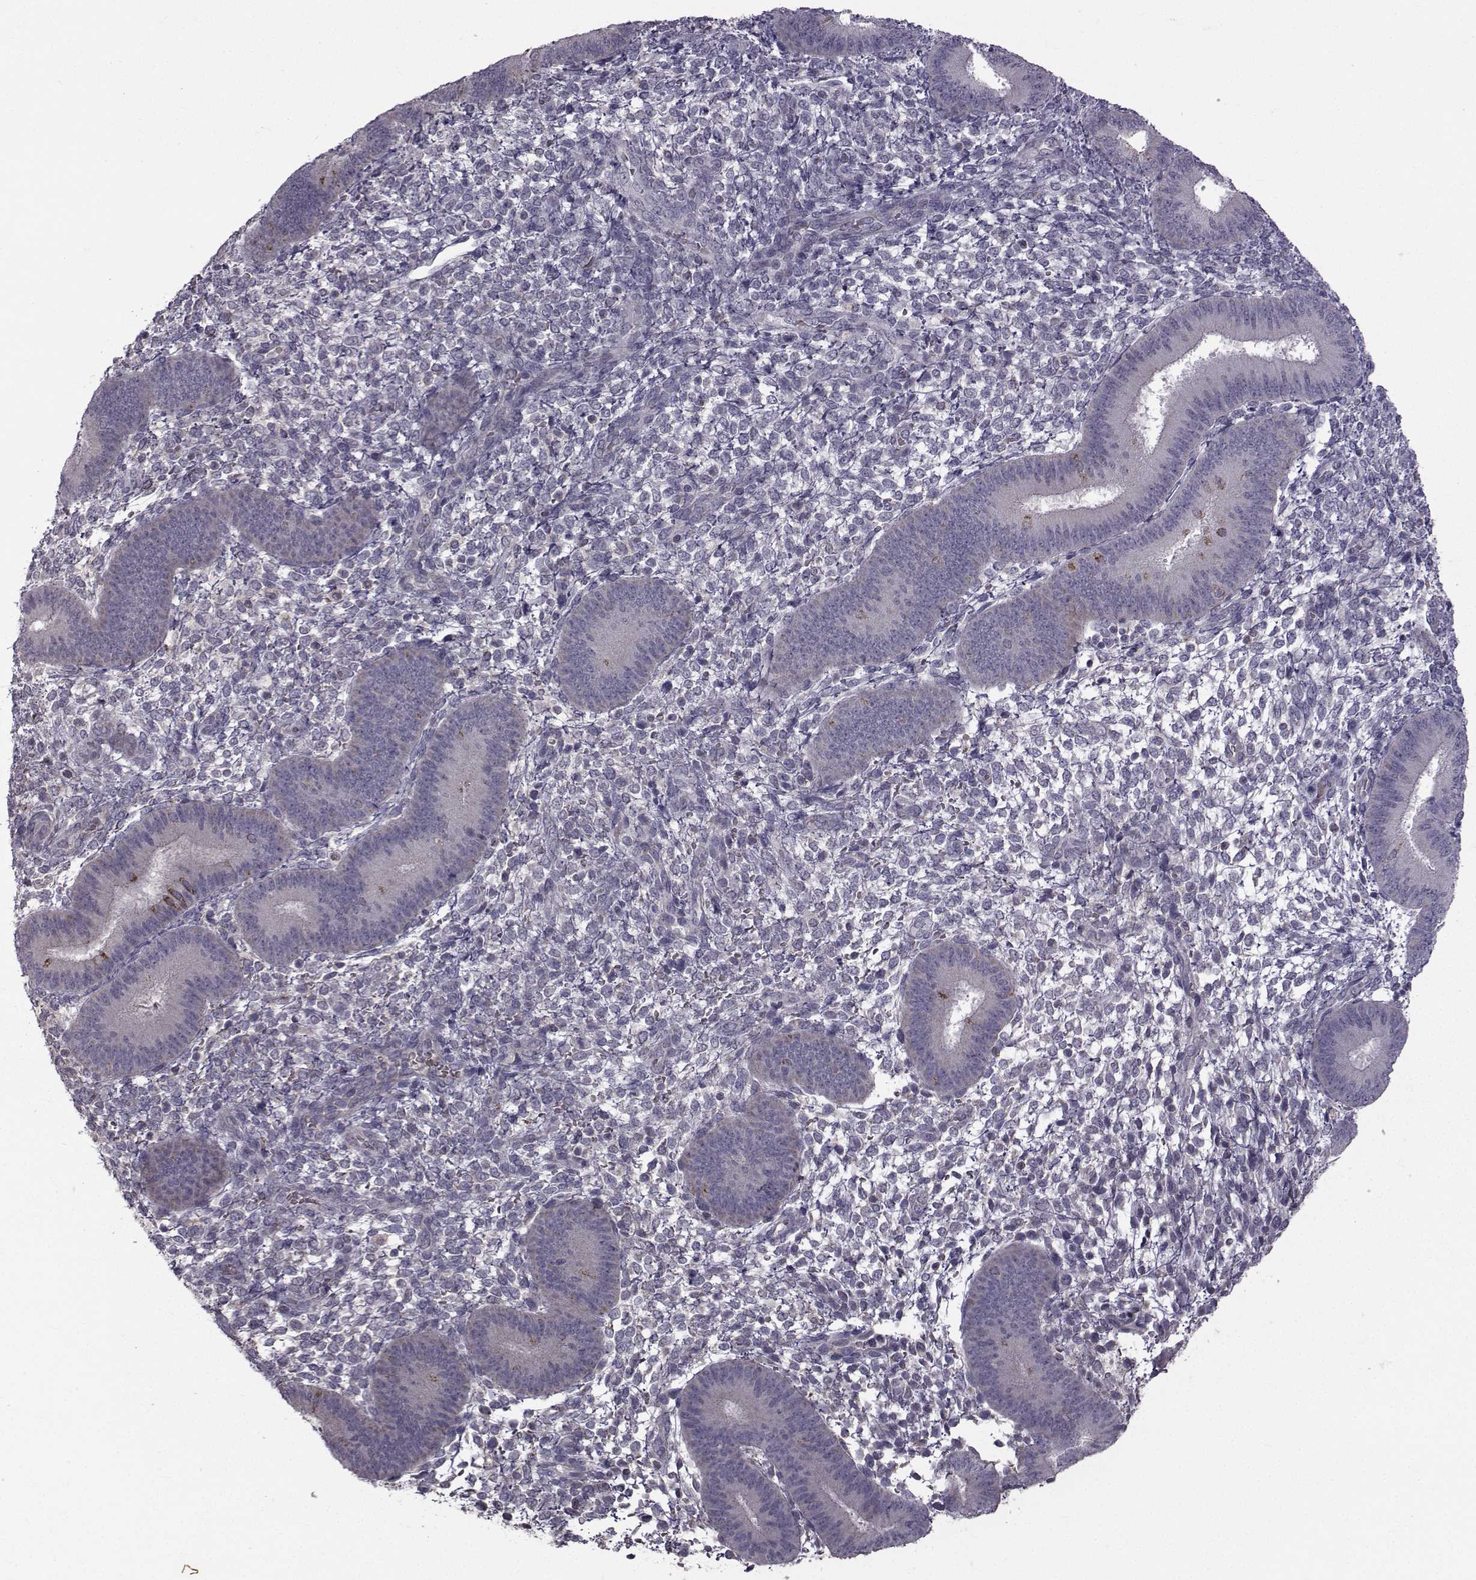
{"staining": {"intensity": "negative", "quantity": "none", "location": "none"}, "tissue": "endometrium", "cell_type": "Cells in endometrial stroma", "image_type": "normal", "snomed": [{"axis": "morphology", "description": "Normal tissue, NOS"}, {"axis": "topography", "description": "Endometrium"}], "caption": "Histopathology image shows no protein staining in cells in endometrial stroma of normal endometrium. Nuclei are stained in blue.", "gene": "FDXR", "patient": {"sex": "female", "age": 39}}